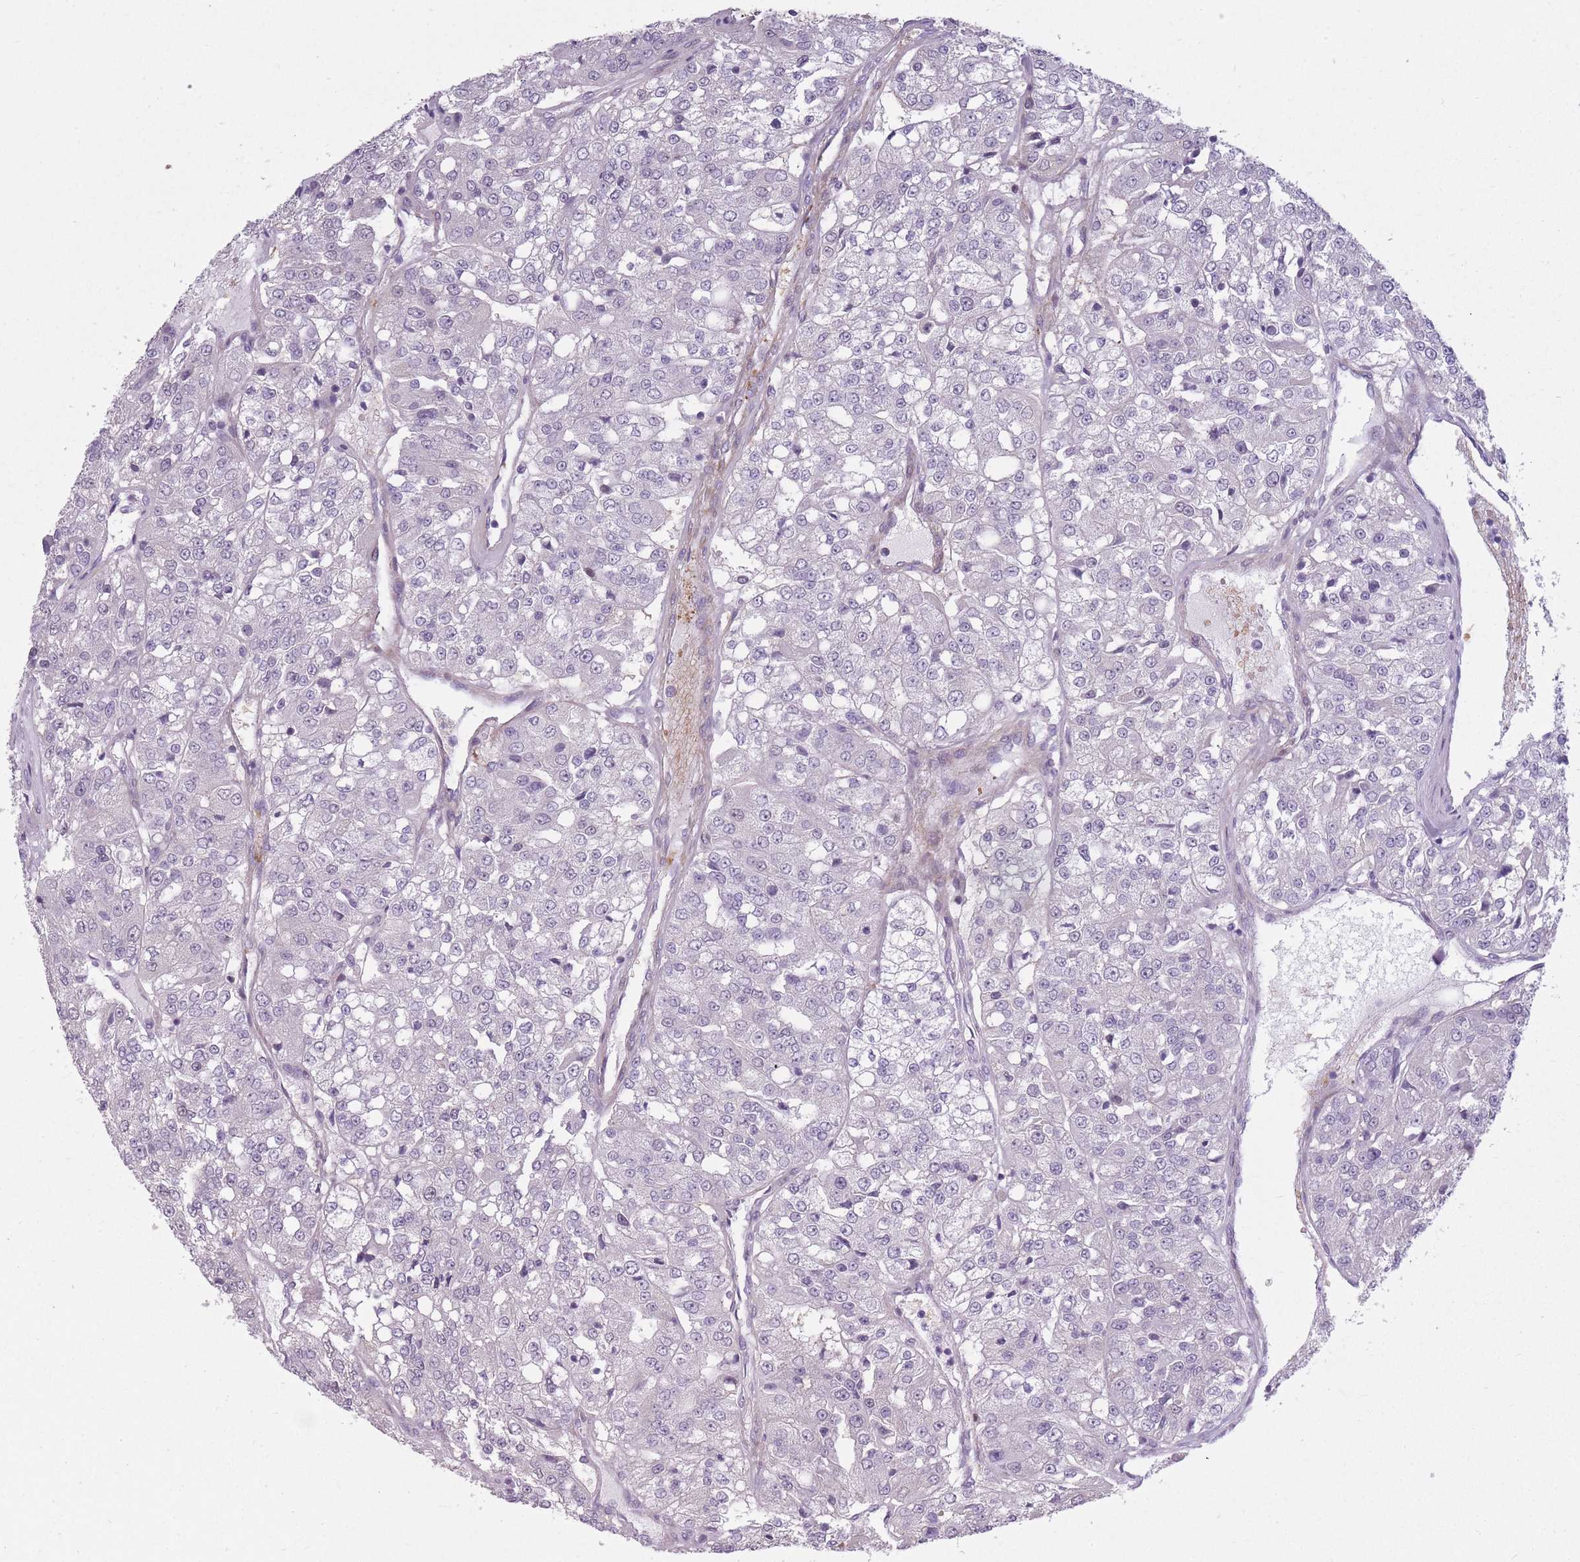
{"staining": {"intensity": "negative", "quantity": "none", "location": "none"}, "tissue": "renal cancer", "cell_type": "Tumor cells", "image_type": "cancer", "snomed": [{"axis": "morphology", "description": "Adenocarcinoma, NOS"}, {"axis": "topography", "description": "Kidney"}], "caption": "DAB (3,3'-diaminobenzidine) immunohistochemical staining of human renal cancer reveals no significant staining in tumor cells. (Stains: DAB (3,3'-diaminobenzidine) immunohistochemistry (IHC) with hematoxylin counter stain, Microscopy: brightfield microscopy at high magnification).", "gene": "OR7C1", "patient": {"sex": "female", "age": 63}}